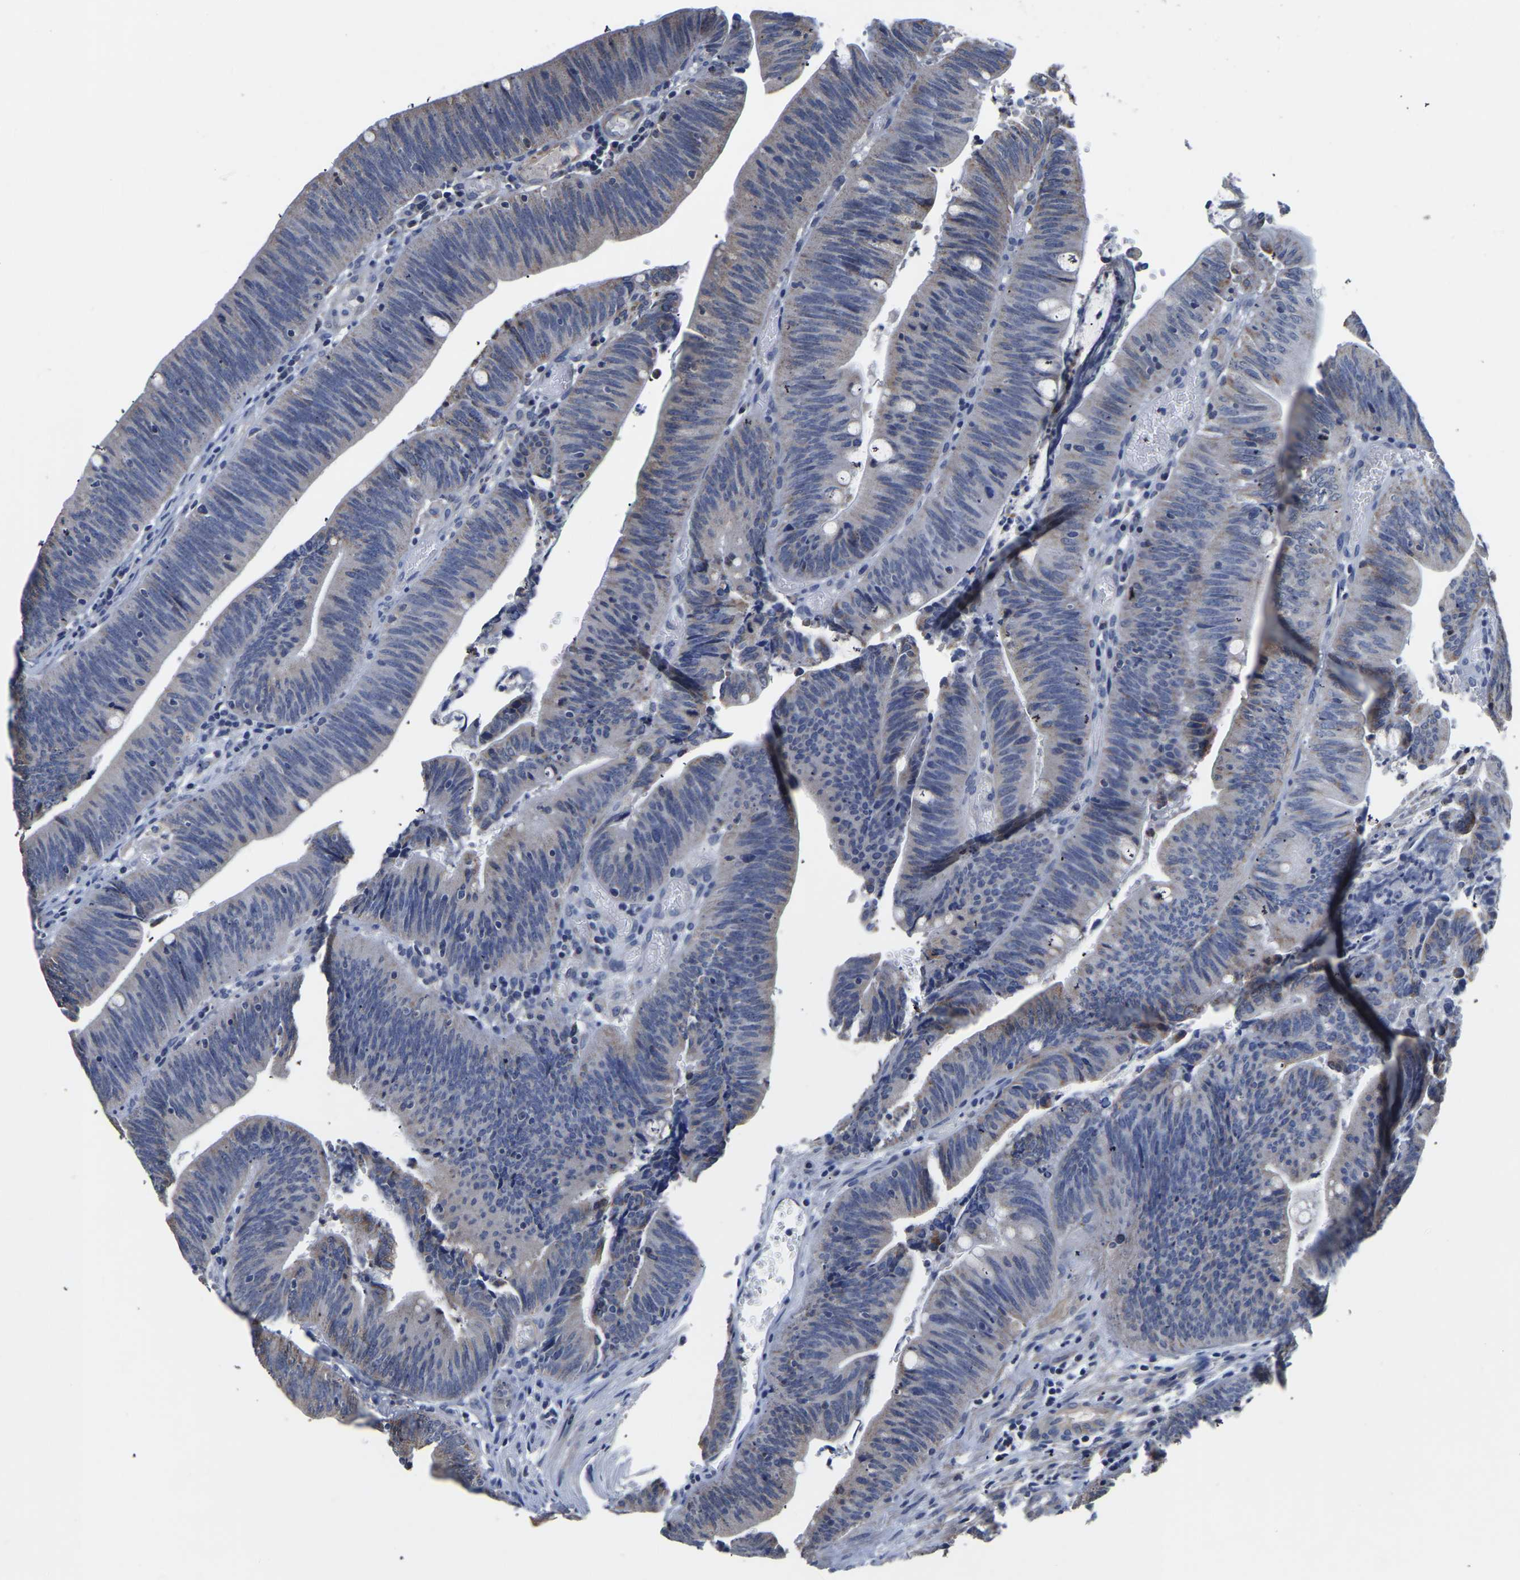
{"staining": {"intensity": "weak", "quantity": "<25%", "location": "cytoplasmic/membranous"}, "tissue": "colorectal cancer", "cell_type": "Tumor cells", "image_type": "cancer", "snomed": [{"axis": "morphology", "description": "Normal tissue, NOS"}, {"axis": "morphology", "description": "Adenocarcinoma, NOS"}, {"axis": "topography", "description": "Rectum"}], "caption": "Tumor cells show no significant protein expression in adenocarcinoma (colorectal).", "gene": "FGD5", "patient": {"sex": "female", "age": 66}}